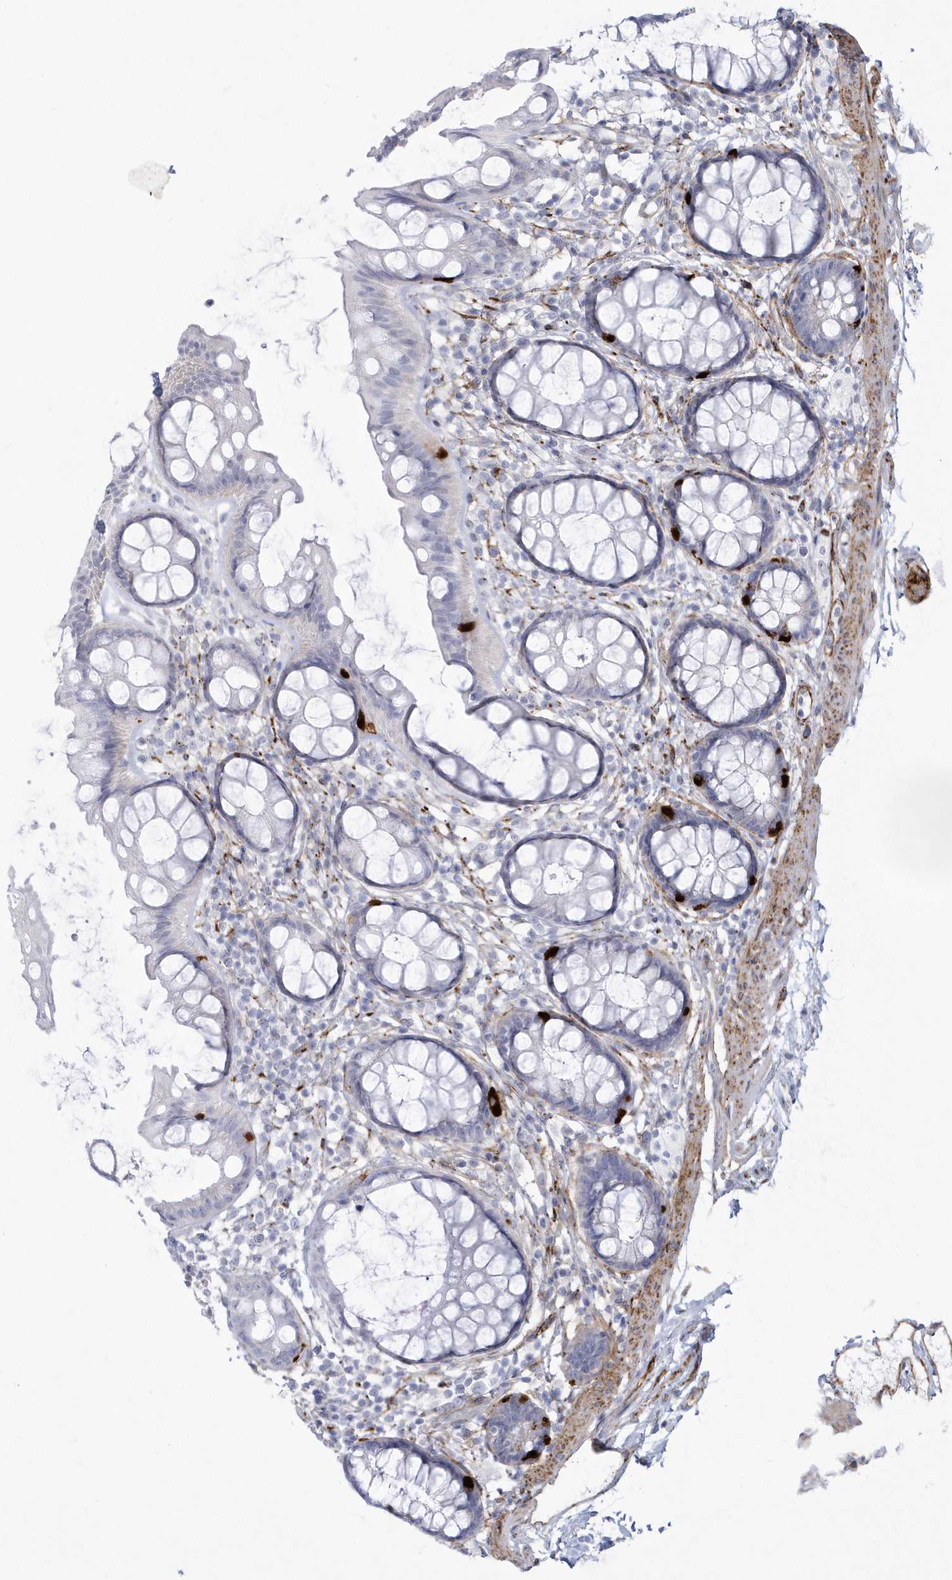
{"staining": {"intensity": "strong", "quantity": "<25%", "location": "cytoplasmic/membranous"}, "tissue": "rectum", "cell_type": "Glandular cells", "image_type": "normal", "snomed": [{"axis": "morphology", "description": "Normal tissue, NOS"}, {"axis": "topography", "description": "Rectum"}], "caption": "Brown immunohistochemical staining in benign rectum reveals strong cytoplasmic/membranous positivity in approximately <25% of glandular cells. The staining was performed using DAB (3,3'-diaminobenzidine), with brown indicating positive protein expression. Nuclei are stained blue with hematoxylin.", "gene": "WDR27", "patient": {"sex": "female", "age": 65}}